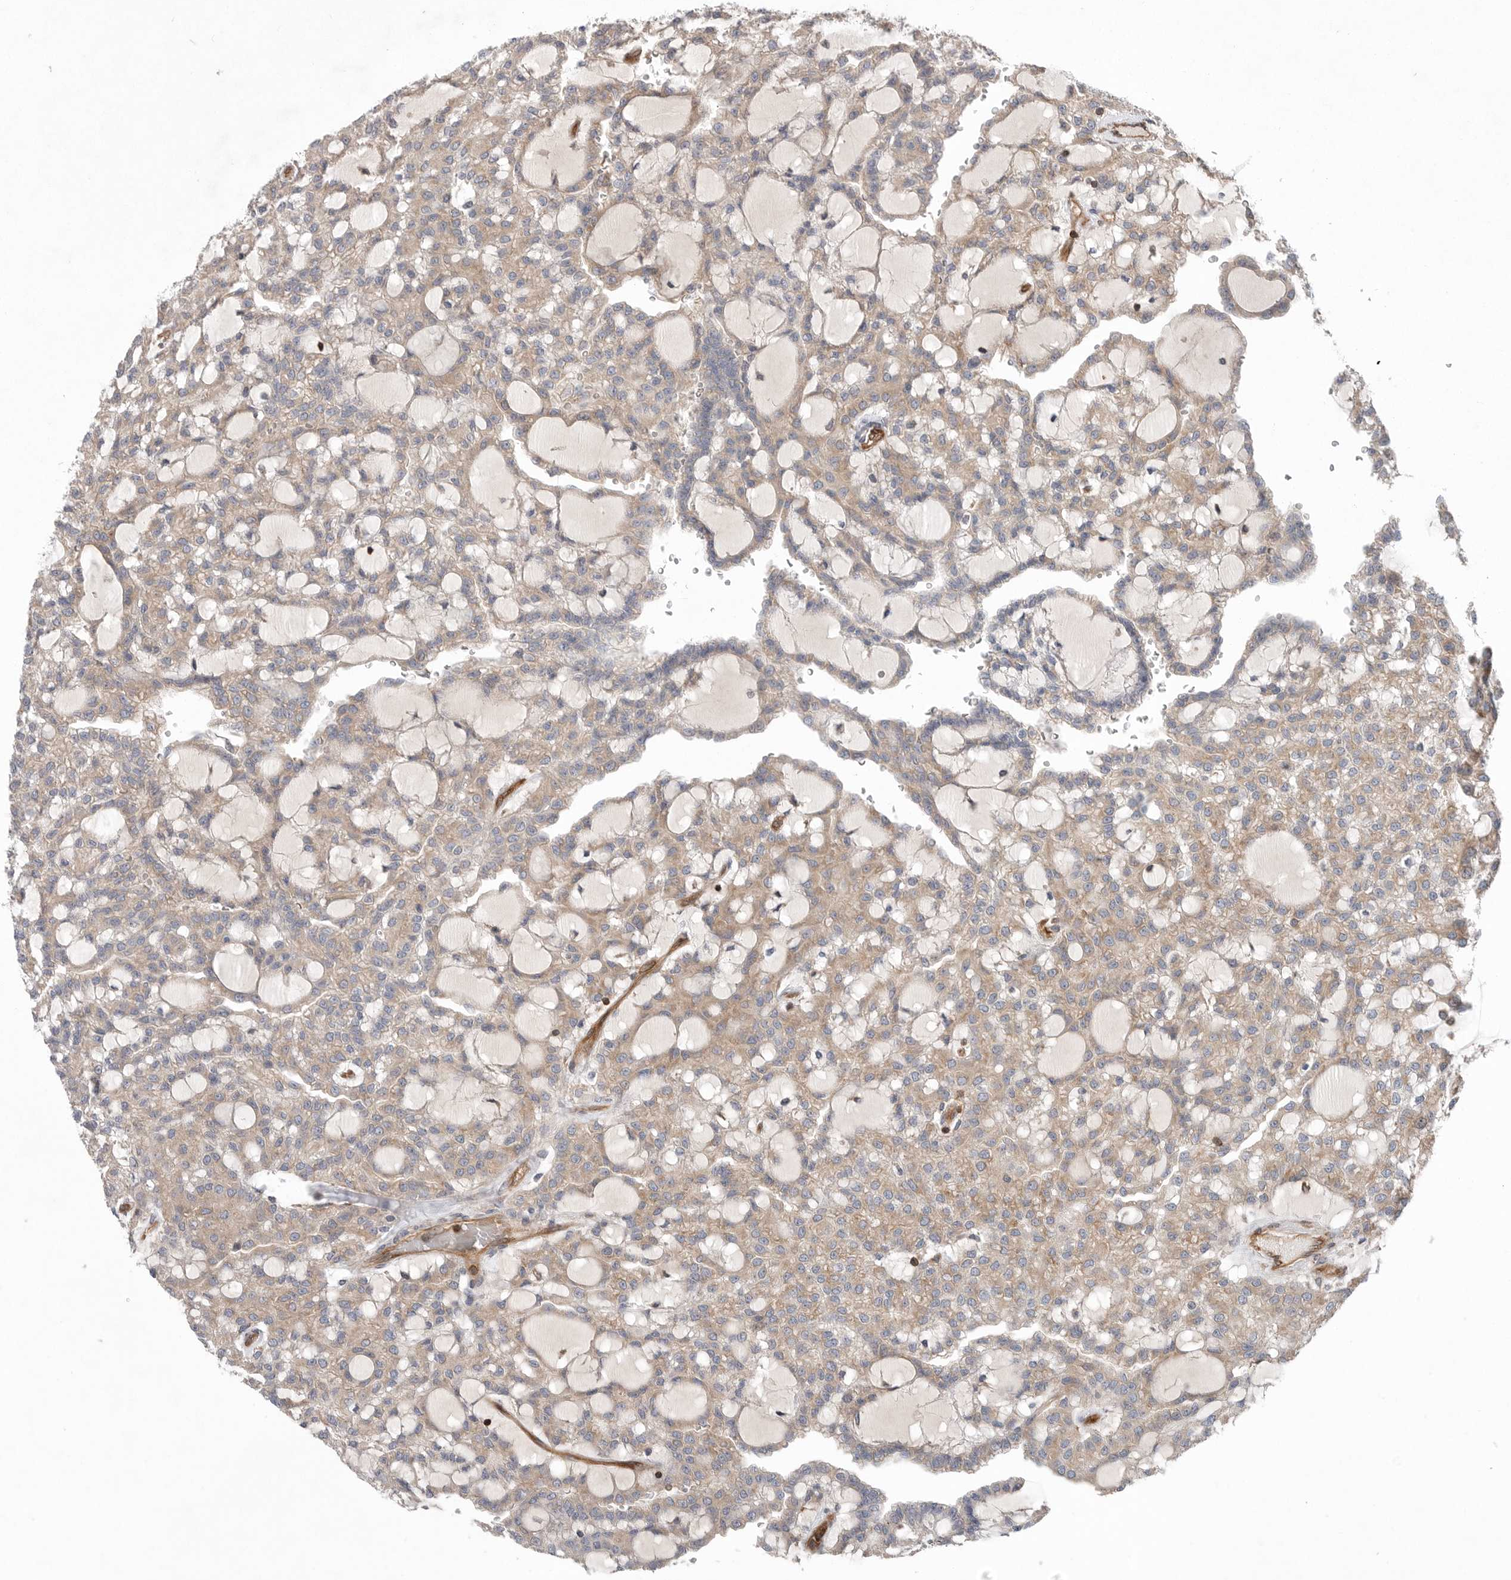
{"staining": {"intensity": "weak", "quantity": ">75%", "location": "cytoplasmic/membranous"}, "tissue": "renal cancer", "cell_type": "Tumor cells", "image_type": "cancer", "snomed": [{"axis": "morphology", "description": "Adenocarcinoma, NOS"}, {"axis": "topography", "description": "Kidney"}], "caption": "Brown immunohistochemical staining in renal cancer shows weak cytoplasmic/membranous staining in about >75% of tumor cells.", "gene": "PRKCH", "patient": {"sex": "male", "age": 63}}